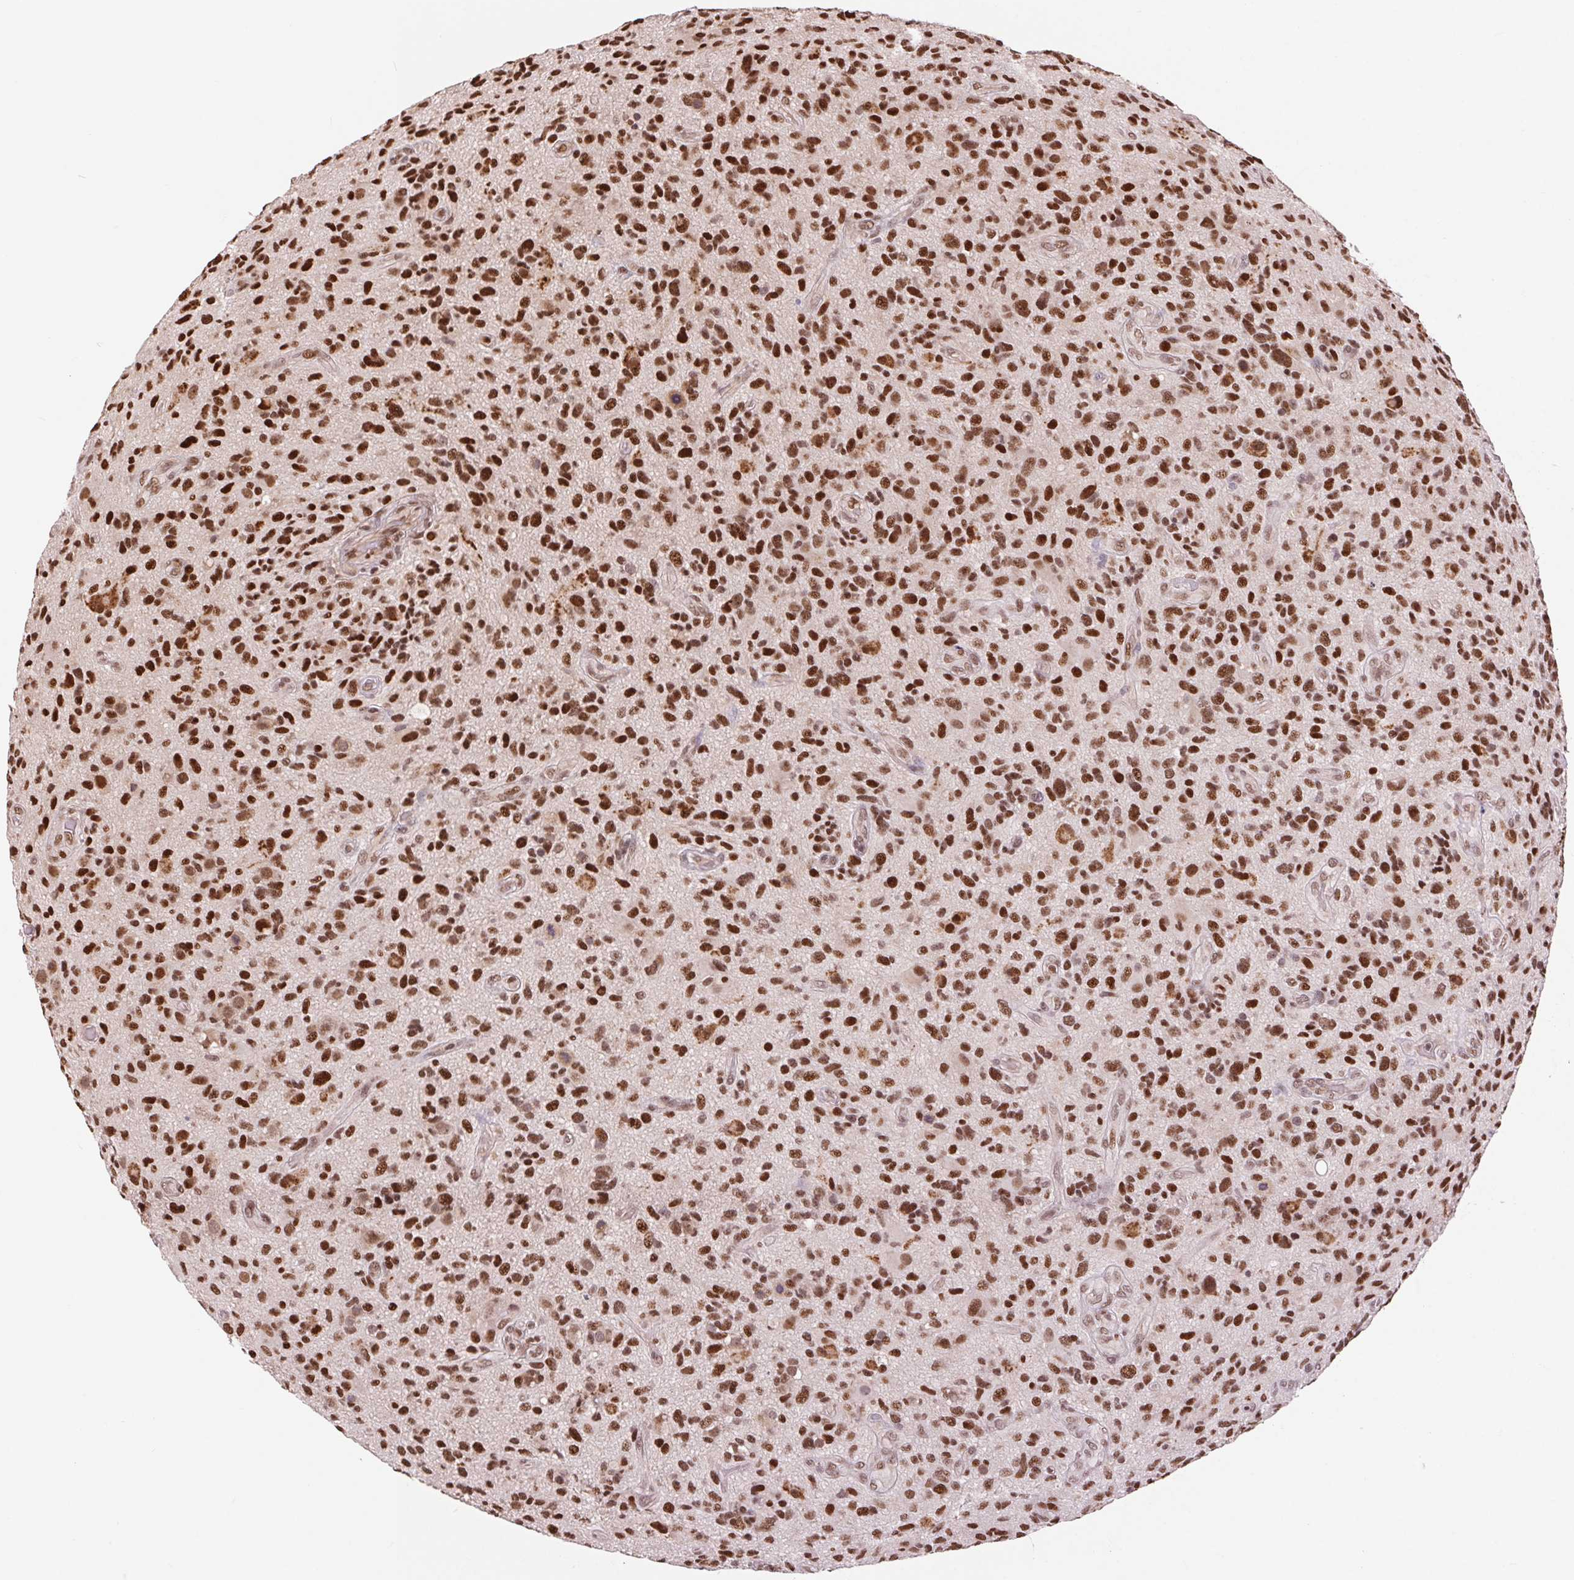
{"staining": {"intensity": "strong", "quantity": ">75%", "location": "nuclear"}, "tissue": "glioma", "cell_type": "Tumor cells", "image_type": "cancer", "snomed": [{"axis": "morphology", "description": "Glioma, malignant, High grade"}, {"axis": "topography", "description": "Brain"}], "caption": "High-magnification brightfield microscopy of glioma stained with DAB (3,3'-diaminobenzidine) (brown) and counterstained with hematoxylin (blue). tumor cells exhibit strong nuclear staining is present in approximately>75% of cells.", "gene": "RAD23A", "patient": {"sex": "male", "age": 47}}